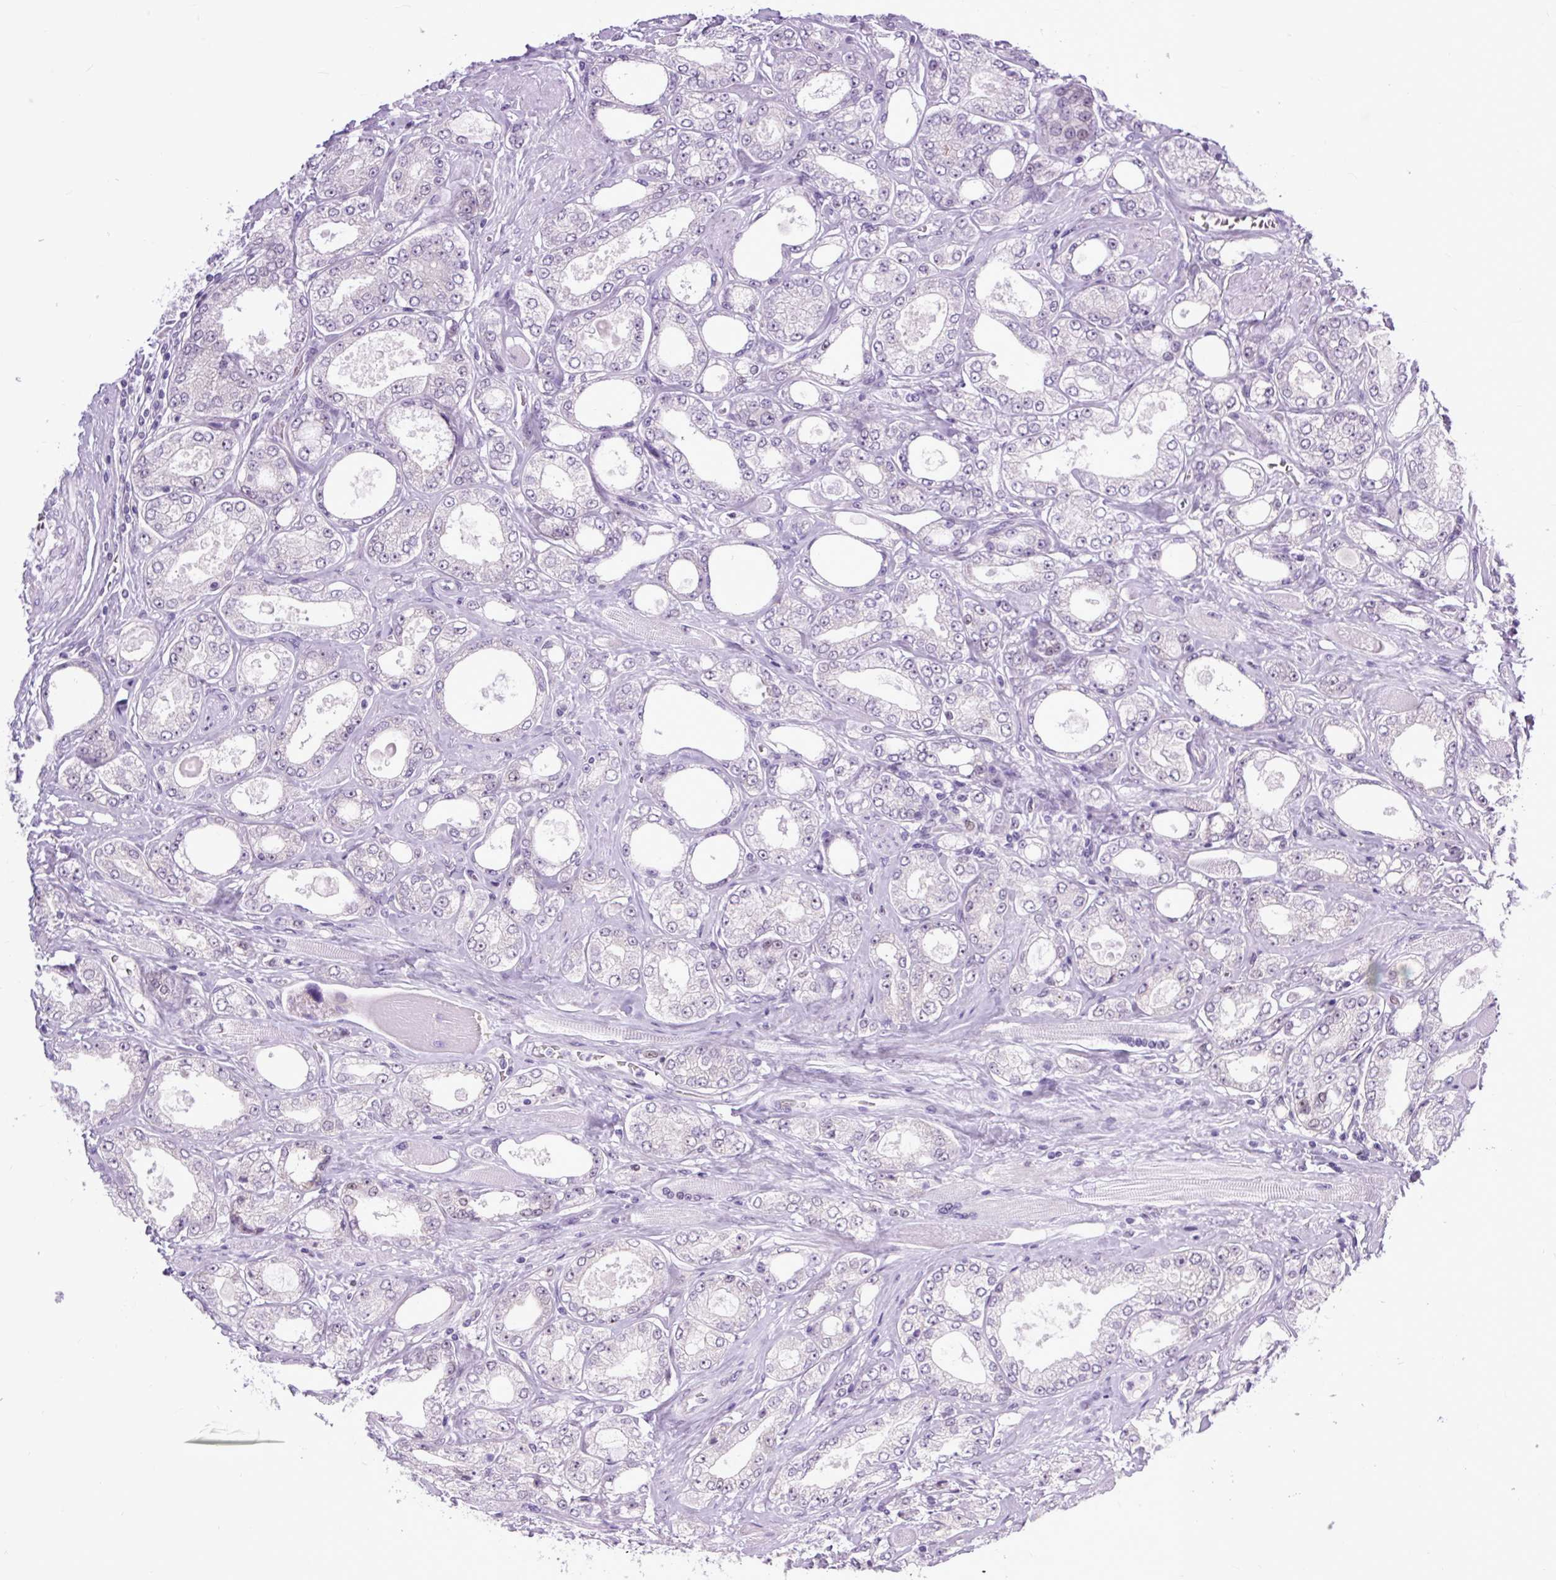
{"staining": {"intensity": "negative", "quantity": "none", "location": "none"}, "tissue": "prostate cancer", "cell_type": "Tumor cells", "image_type": "cancer", "snomed": [{"axis": "morphology", "description": "Adenocarcinoma, High grade"}, {"axis": "topography", "description": "Prostate"}], "caption": "An immunohistochemistry photomicrograph of prostate cancer is shown. There is no staining in tumor cells of prostate cancer.", "gene": "CLK2", "patient": {"sex": "male", "age": 68}}